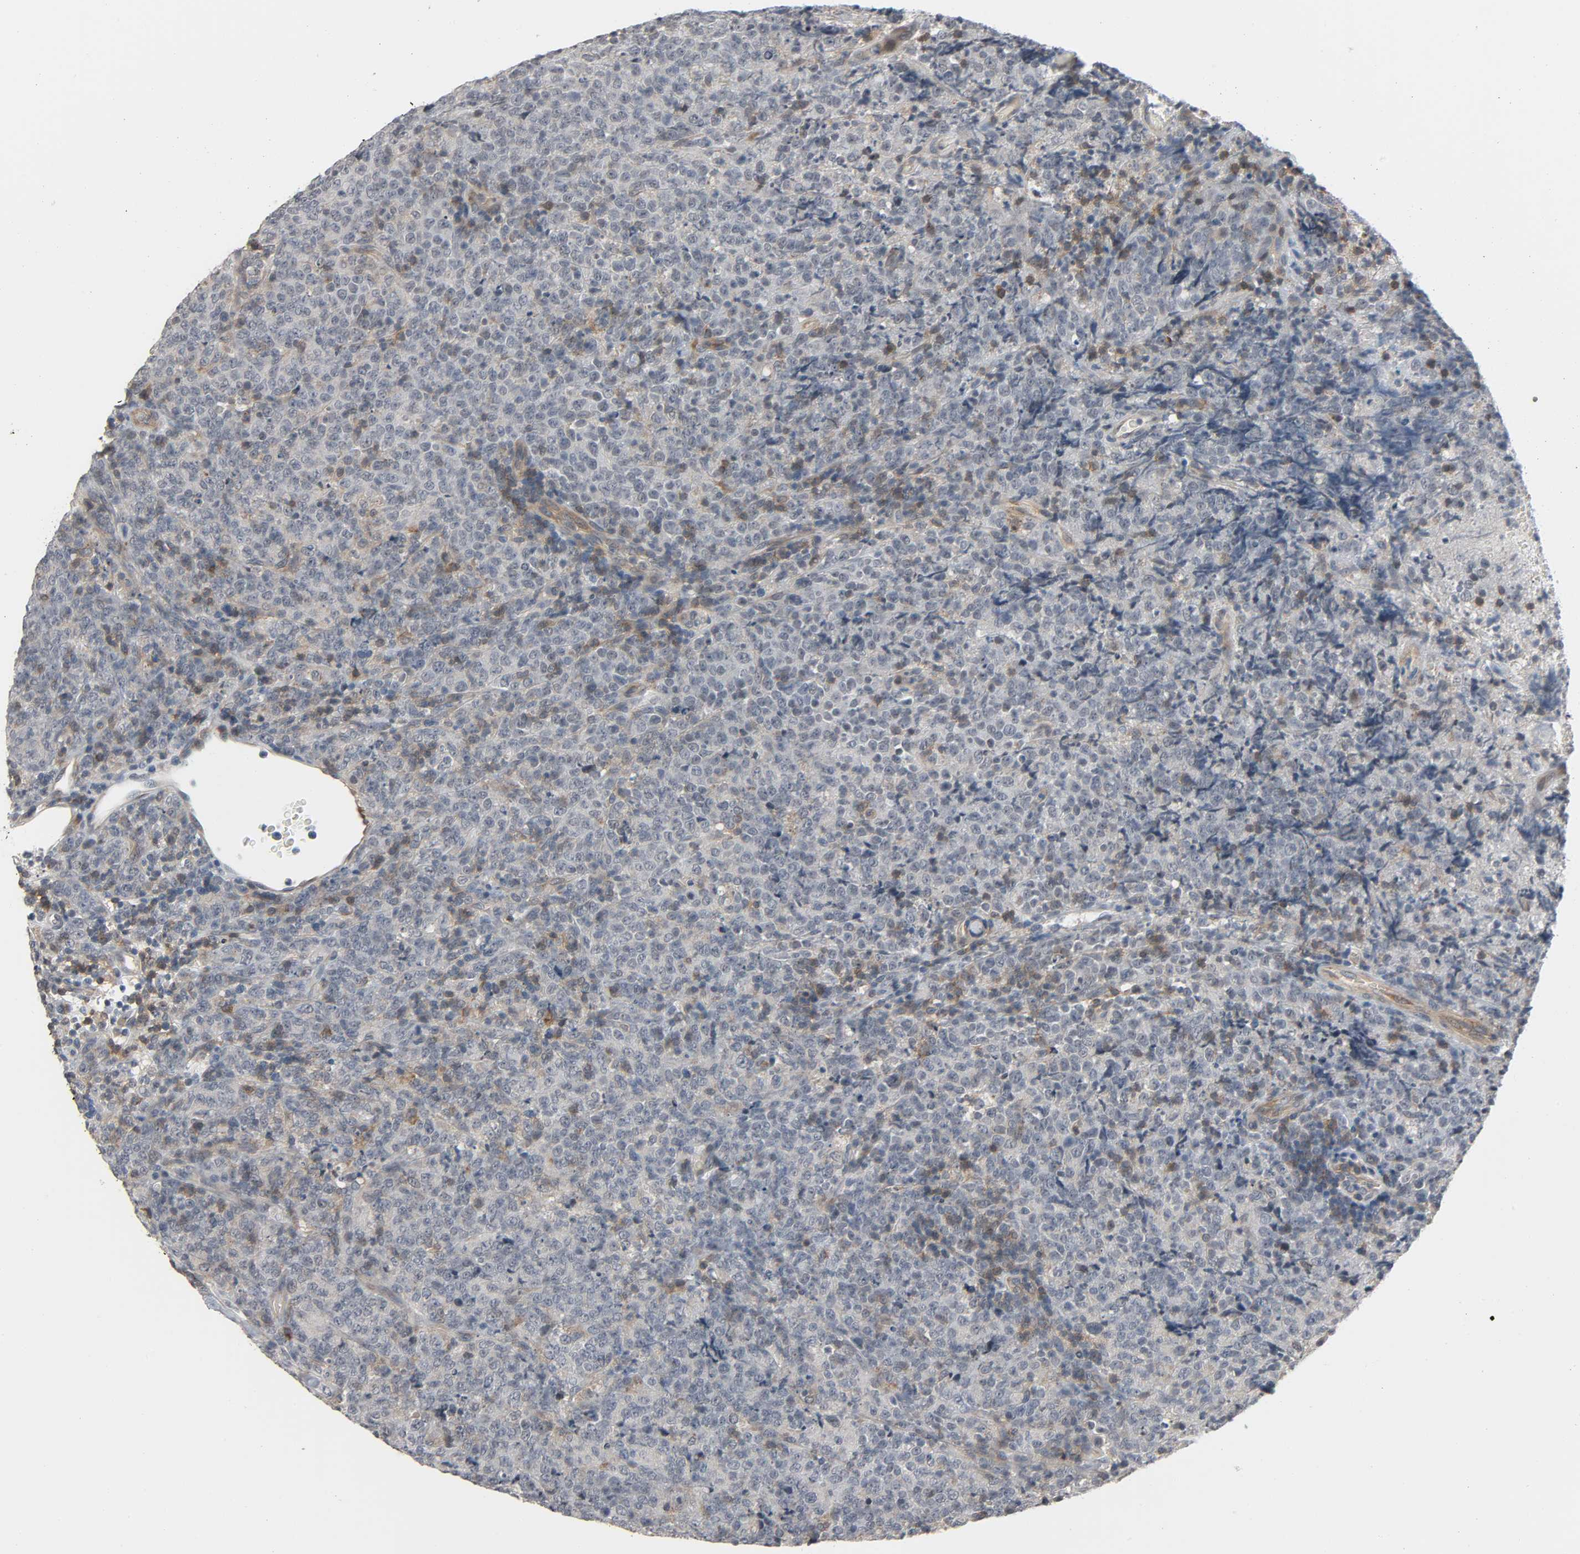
{"staining": {"intensity": "negative", "quantity": "none", "location": "none"}, "tissue": "lymphoma", "cell_type": "Tumor cells", "image_type": "cancer", "snomed": [{"axis": "morphology", "description": "Malignant lymphoma, non-Hodgkin's type, High grade"}, {"axis": "topography", "description": "Tonsil"}], "caption": "This is an immunohistochemistry histopathology image of malignant lymphoma, non-Hodgkin's type (high-grade). There is no positivity in tumor cells.", "gene": "CD4", "patient": {"sex": "female", "age": 36}}